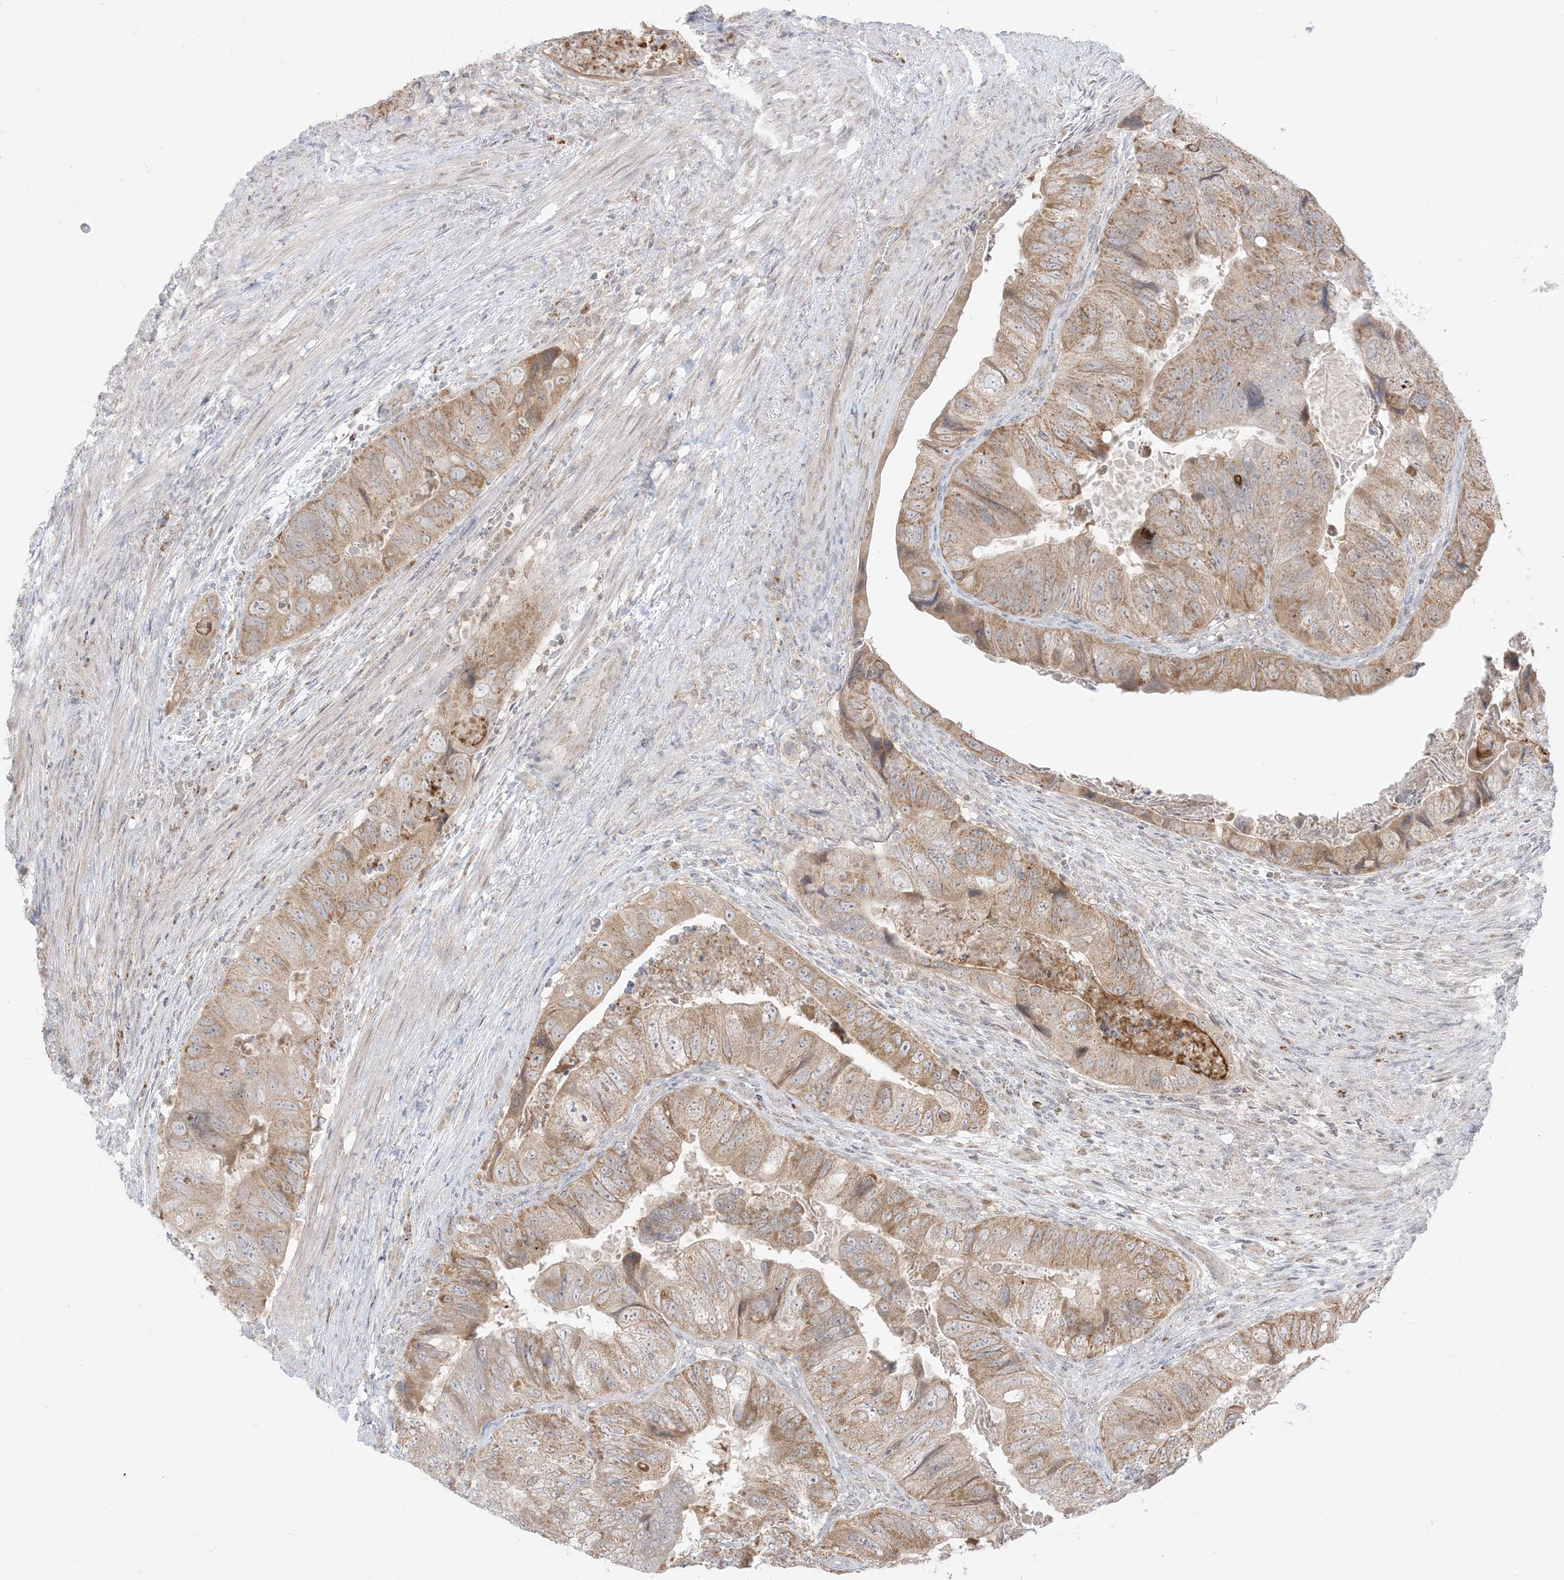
{"staining": {"intensity": "moderate", "quantity": ">75%", "location": "cytoplasmic/membranous"}, "tissue": "colorectal cancer", "cell_type": "Tumor cells", "image_type": "cancer", "snomed": [{"axis": "morphology", "description": "Adenocarcinoma, NOS"}, {"axis": "topography", "description": "Rectum"}], "caption": "Immunohistochemical staining of human adenocarcinoma (colorectal) demonstrates medium levels of moderate cytoplasmic/membranous protein positivity in about >75% of tumor cells. The staining was performed using DAB, with brown indicating positive protein expression. Nuclei are stained blue with hematoxylin.", "gene": "KANSL3", "patient": {"sex": "male", "age": 63}}